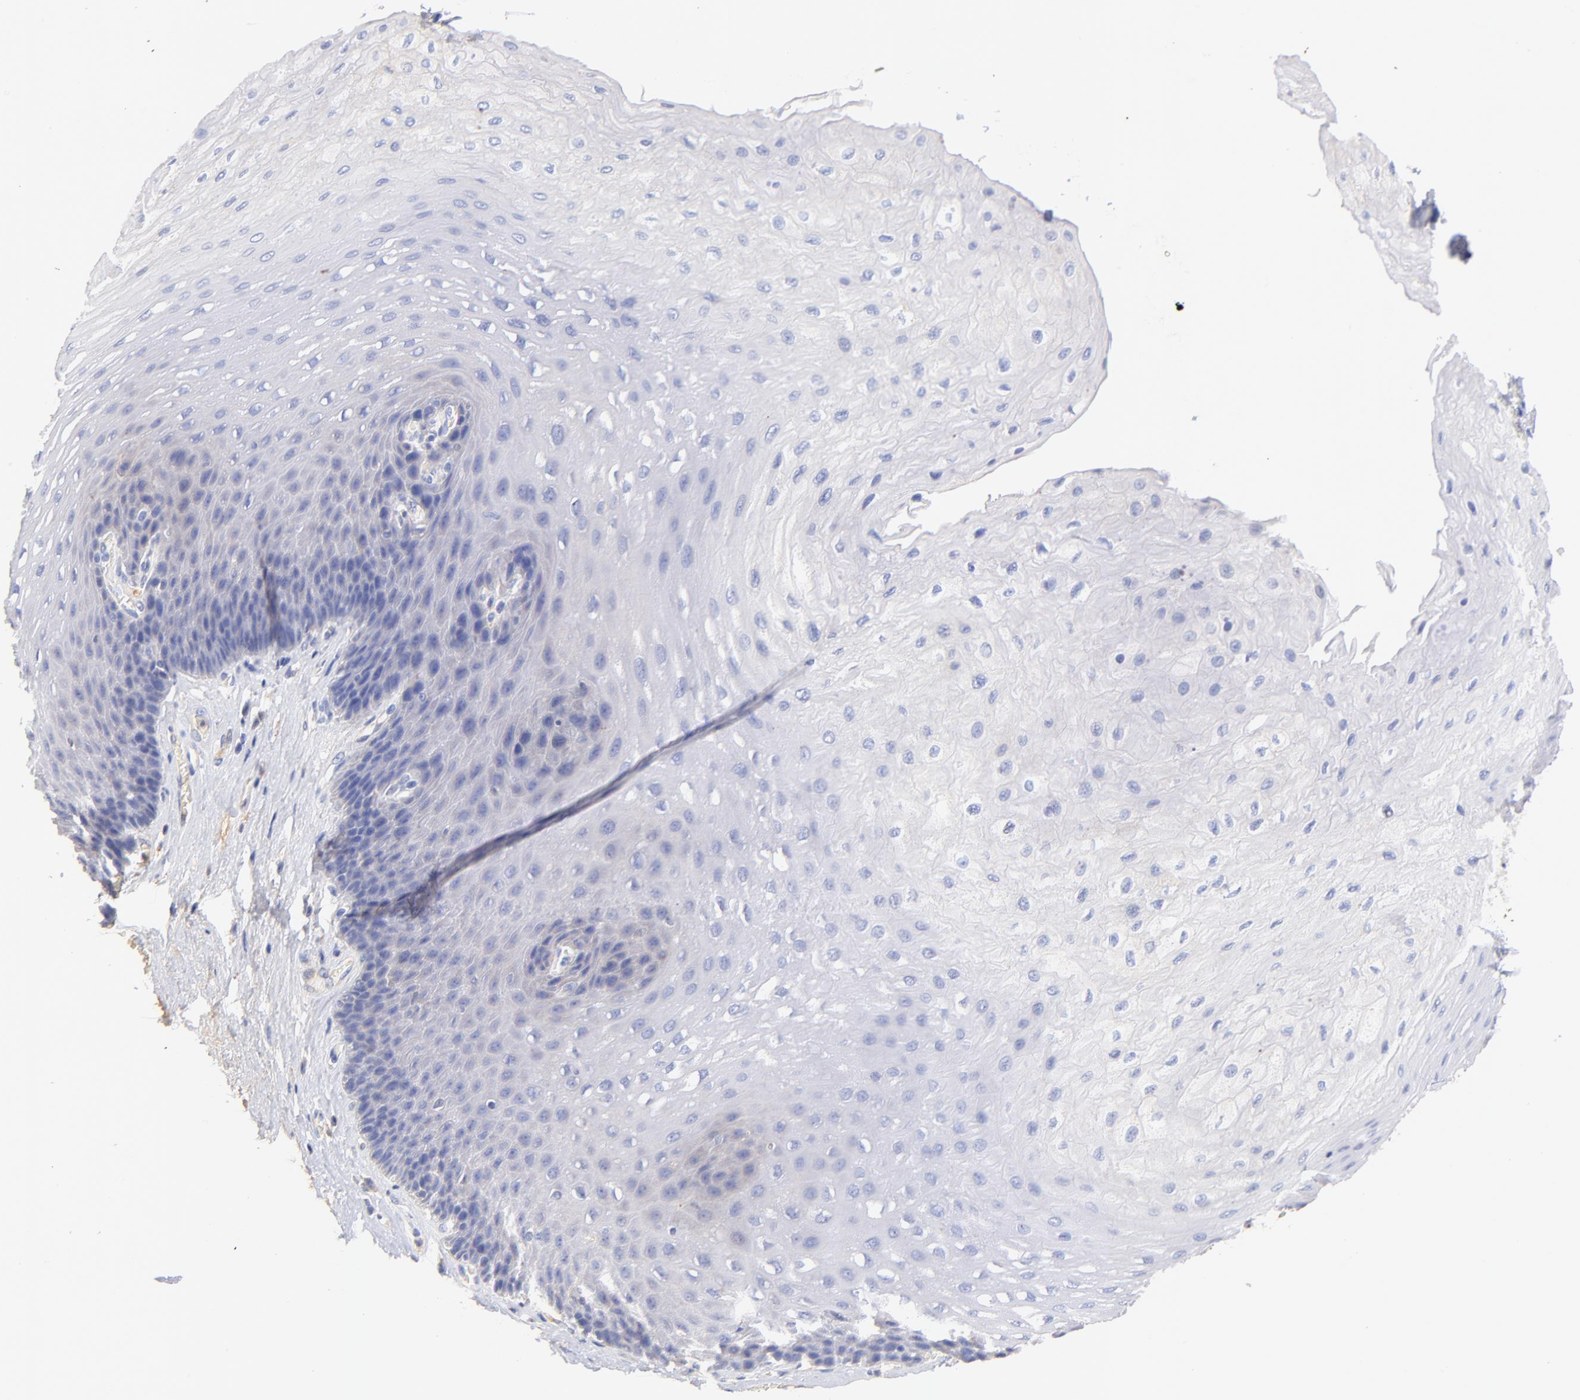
{"staining": {"intensity": "negative", "quantity": "none", "location": "none"}, "tissue": "esophagus", "cell_type": "Squamous epithelial cells", "image_type": "normal", "snomed": [{"axis": "morphology", "description": "Normal tissue, NOS"}, {"axis": "topography", "description": "Esophagus"}], "caption": "There is no significant expression in squamous epithelial cells of esophagus. (Stains: DAB immunohistochemistry (IHC) with hematoxylin counter stain, Microscopy: brightfield microscopy at high magnification).", "gene": "IGLV7", "patient": {"sex": "female", "age": 72}}